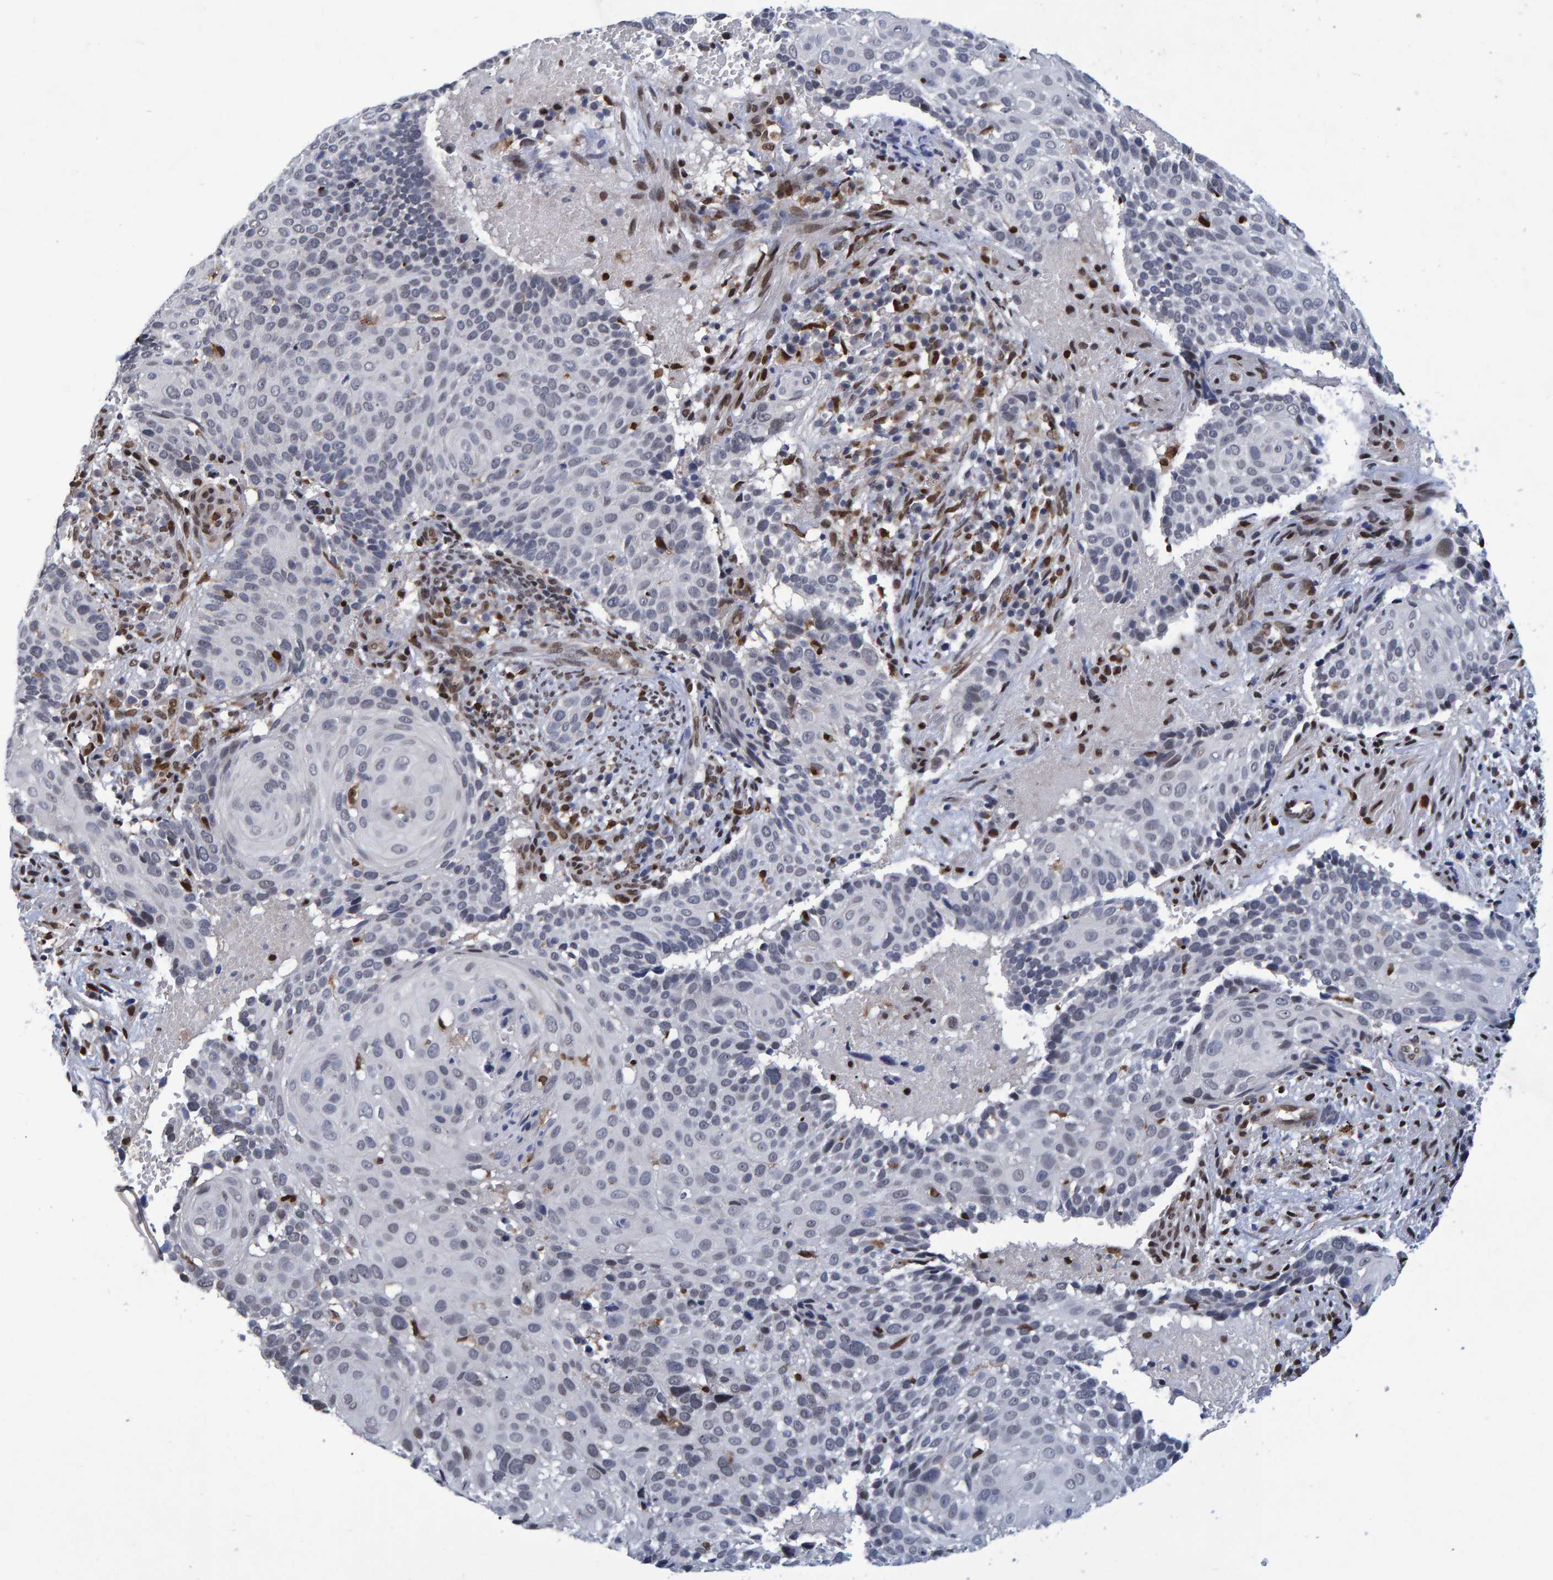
{"staining": {"intensity": "weak", "quantity": "25%-75%", "location": "nuclear"}, "tissue": "cervical cancer", "cell_type": "Tumor cells", "image_type": "cancer", "snomed": [{"axis": "morphology", "description": "Squamous cell carcinoma, NOS"}, {"axis": "topography", "description": "Cervix"}], "caption": "Weak nuclear positivity for a protein is identified in approximately 25%-75% of tumor cells of squamous cell carcinoma (cervical) using immunohistochemistry (IHC).", "gene": "QKI", "patient": {"sex": "female", "age": 74}}